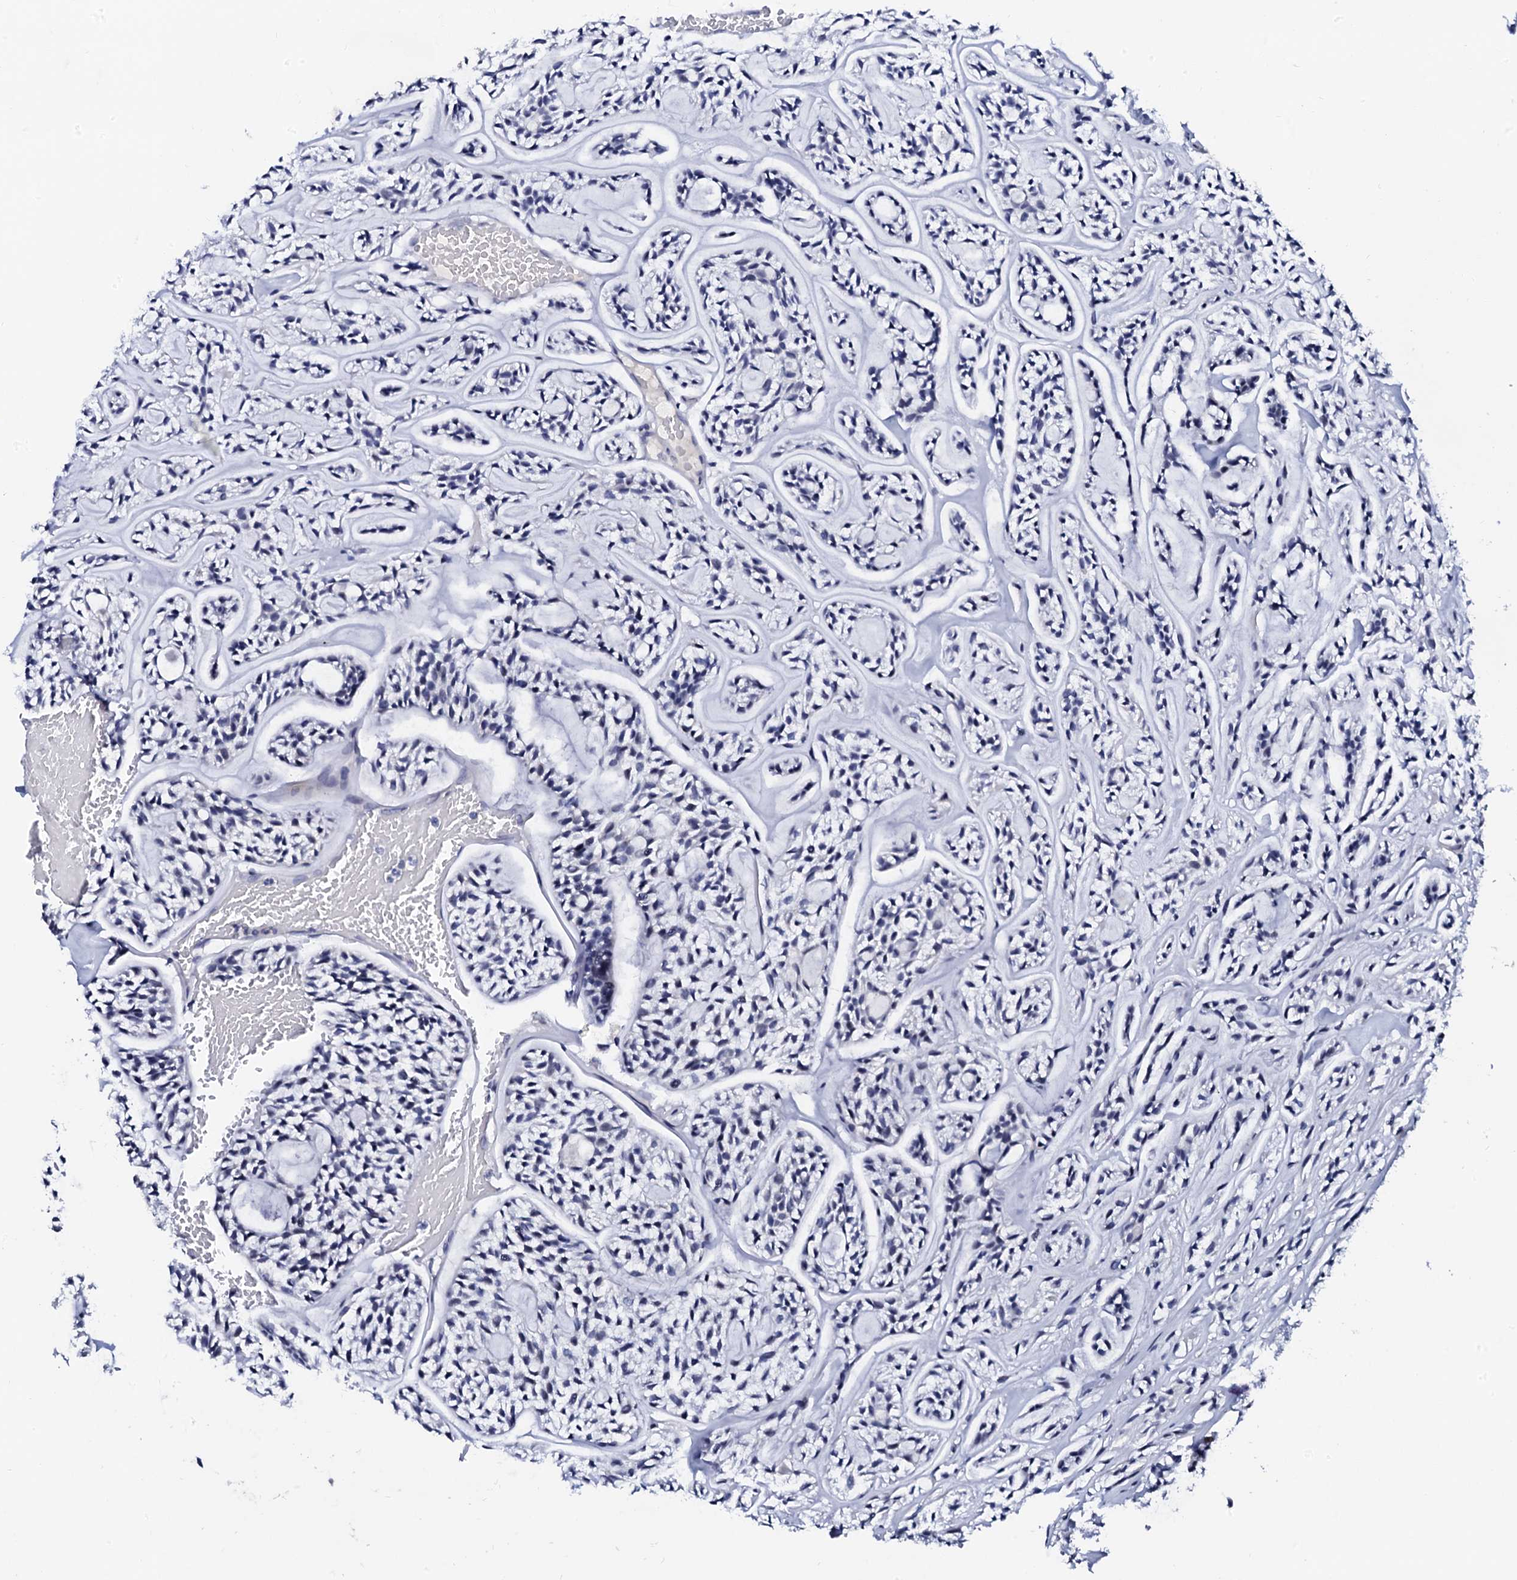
{"staining": {"intensity": "negative", "quantity": "none", "location": "none"}, "tissue": "head and neck cancer", "cell_type": "Tumor cells", "image_type": "cancer", "snomed": [{"axis": "morphology", "description": "Adenocarcinoma, NOS"}, {"axis": "topography", "description": "Salivary gland"}, {"axis": "topography", "description": "Head-Neck"}], "caption": "Immunohistochemistry histopathology image of neoplastic tissue: adenocarcinoma (head and neck) stained with DAB reveals no significant protein expression in tumor cells. (DAB (3,3'-diaminobenzidine) immunohistochemistry (IHC) with hematoxylin counter stain).", "gene": "SPATA19", "patient": {"sex": "male", "age": 55}}